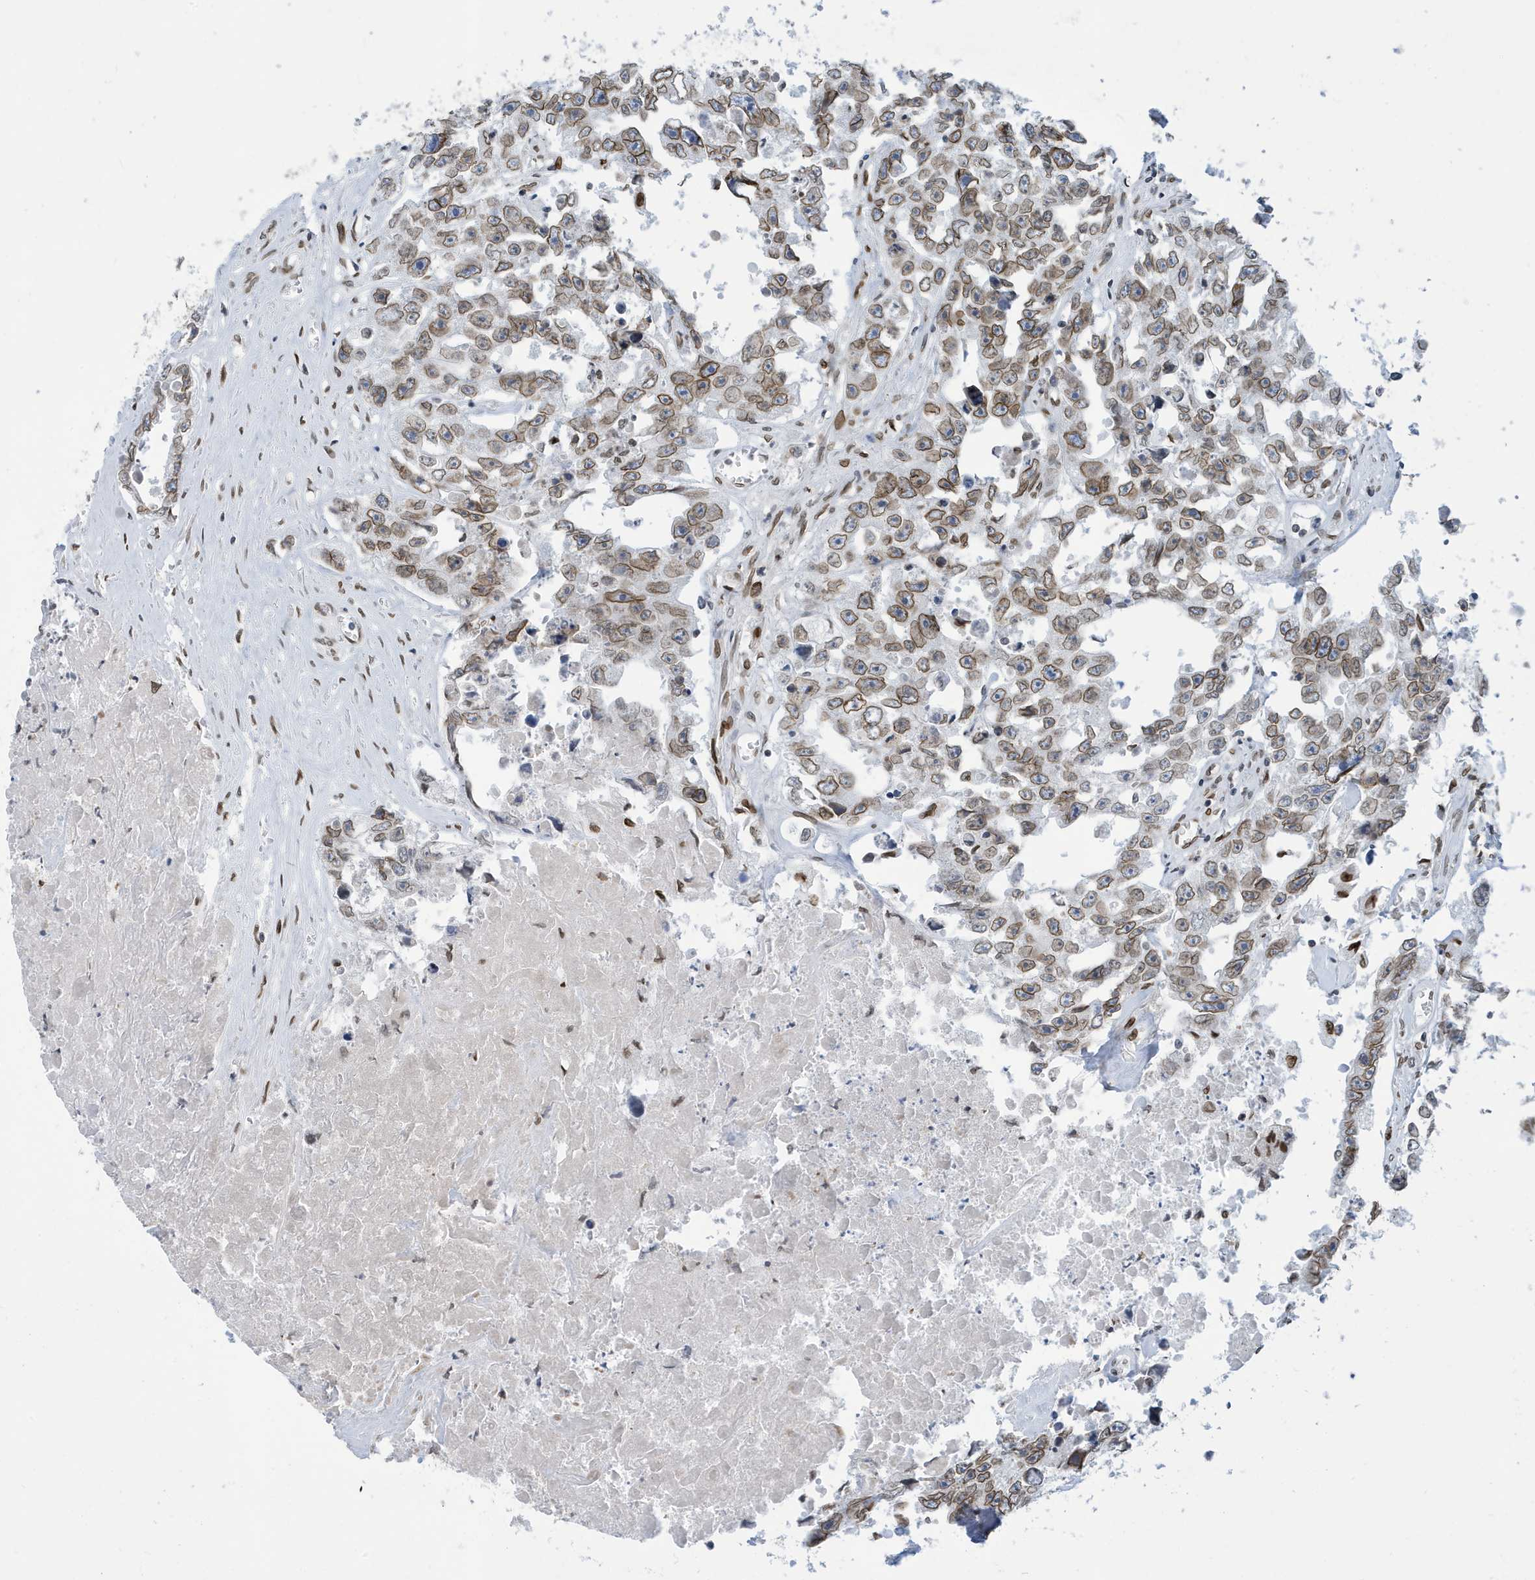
{"staining": {"intensity": "moderate", "quantity": "25%-75%", "location": "cytoplasmic/membranous,nuclear"}, "tissue": "testis cancer", "cell_type": "Tumor cells", "image_type": "cancer", "snomed": [{"axis": "morphology", "description": "Seminoma, NOS"}, {"axis": "morphology", "description": "Carcinoma, Embryonal, NOS"}, {"axis": "topography", "description": "Testis"}], "caption": "The photomicrograph exhibits staining of embryonal carcinoma (testis), revealing moderate cytoplasmic/membranous and nuclear protein positivity (brown color) within tumor cells.", "gene": "PCYT1A", "patient": {"sex": "male", "age": 43}}